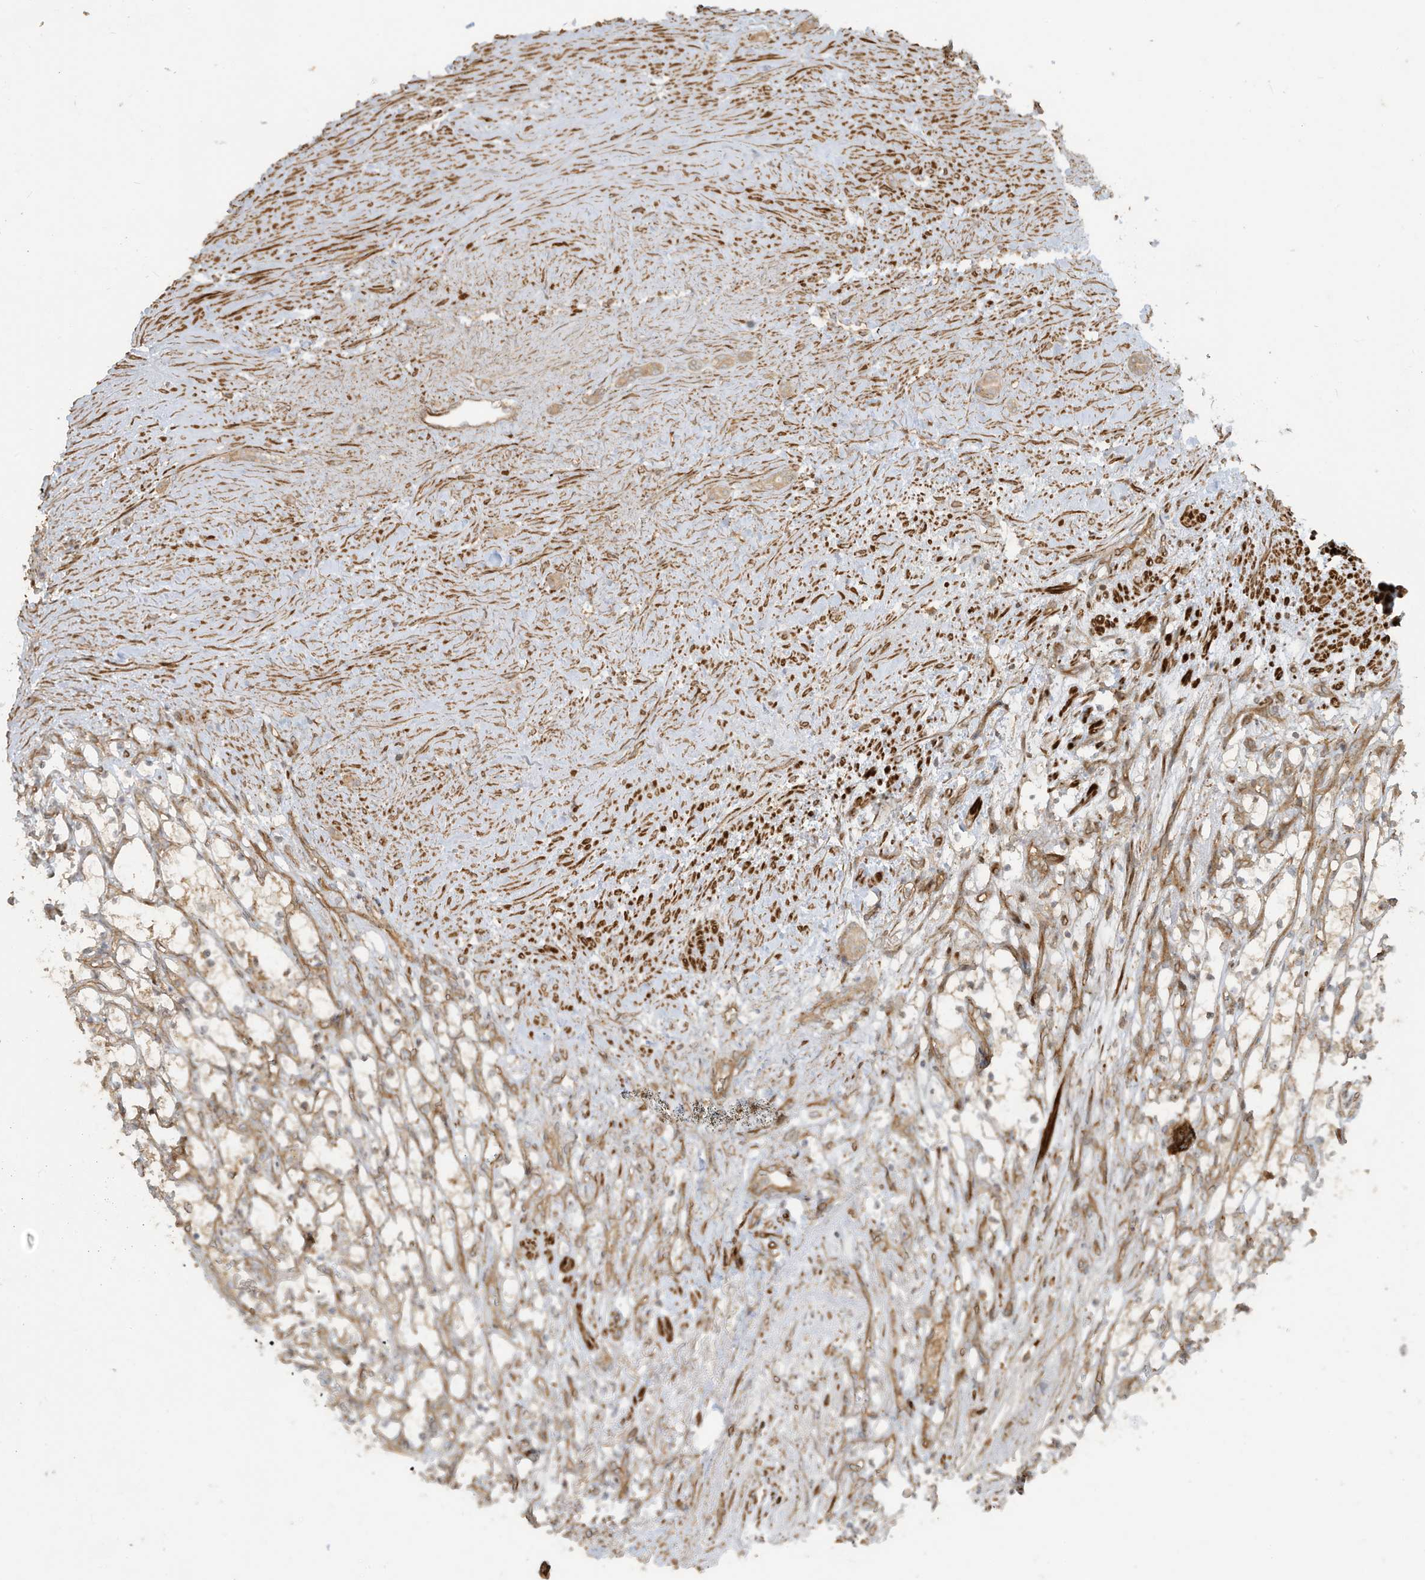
{"staining": {"intensity": "weak", "quantity": "25%-75%", "location": "cytoplasmic/membranous"}, "tissue": "renal cancer", "cell_type": "Tumor cells", "image_type": "cancer", "snomed": [{"axis": "morphology", "description": "Adenocarcinoma, NOS"}, {"axis": "topography", "description": "Kidney"}], "caption": "Immunohistochemical staining of human renal adenocarcinoma displays weak cytoplasmic/membranous protein staining in approximately 25%-75% of tumor cells. Immunohistochemistry stains the protein in brown and the nuclei are stained blue.", "gene": "ENTR1", "patient": {"sex": "female", "age": 69}}